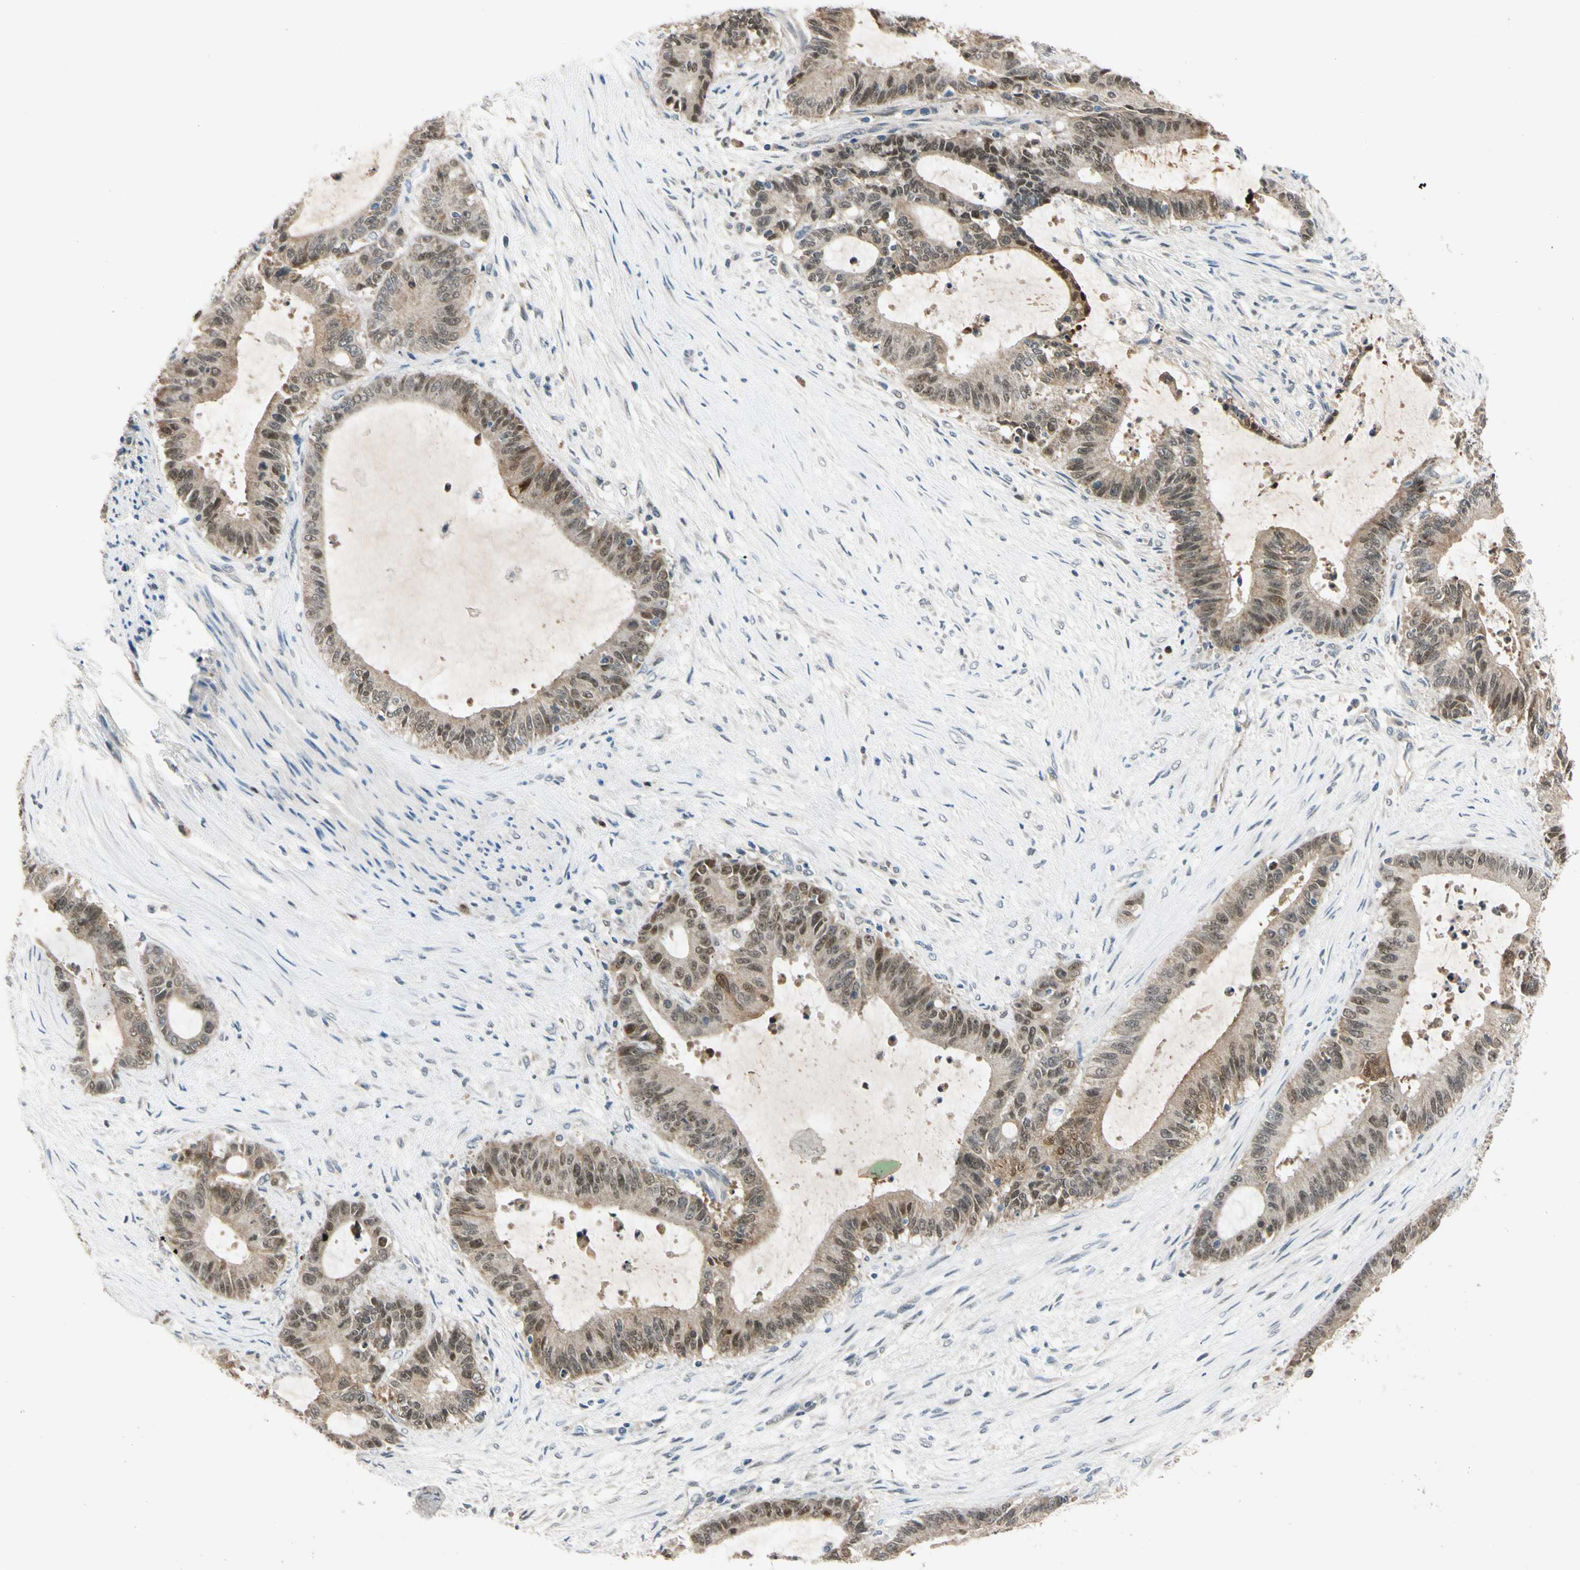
{"staining": {"intensity": "moderate", "quantity": ">75%", "location": "cytoplasmic/membranous,nuclear"}, "tissue": "liver cancer", "cell_type": "Tumor cells", "image_type": "cancer", "snomed": [{"axis": "morphology", "description": "Cholangiocarcinoma"}, {"axis": "topography", "description": "Liver"}], "caption": "There is medium levels of moderate cytoplasmic/membranous and nuclear positivity in tumor cells of liver cancer (cholangiocarcinoma), as demonstrated by immunohistochemical staining (brown color).", "gene": "RIOX2", "patient": {"sex": "female", "age": 73}}